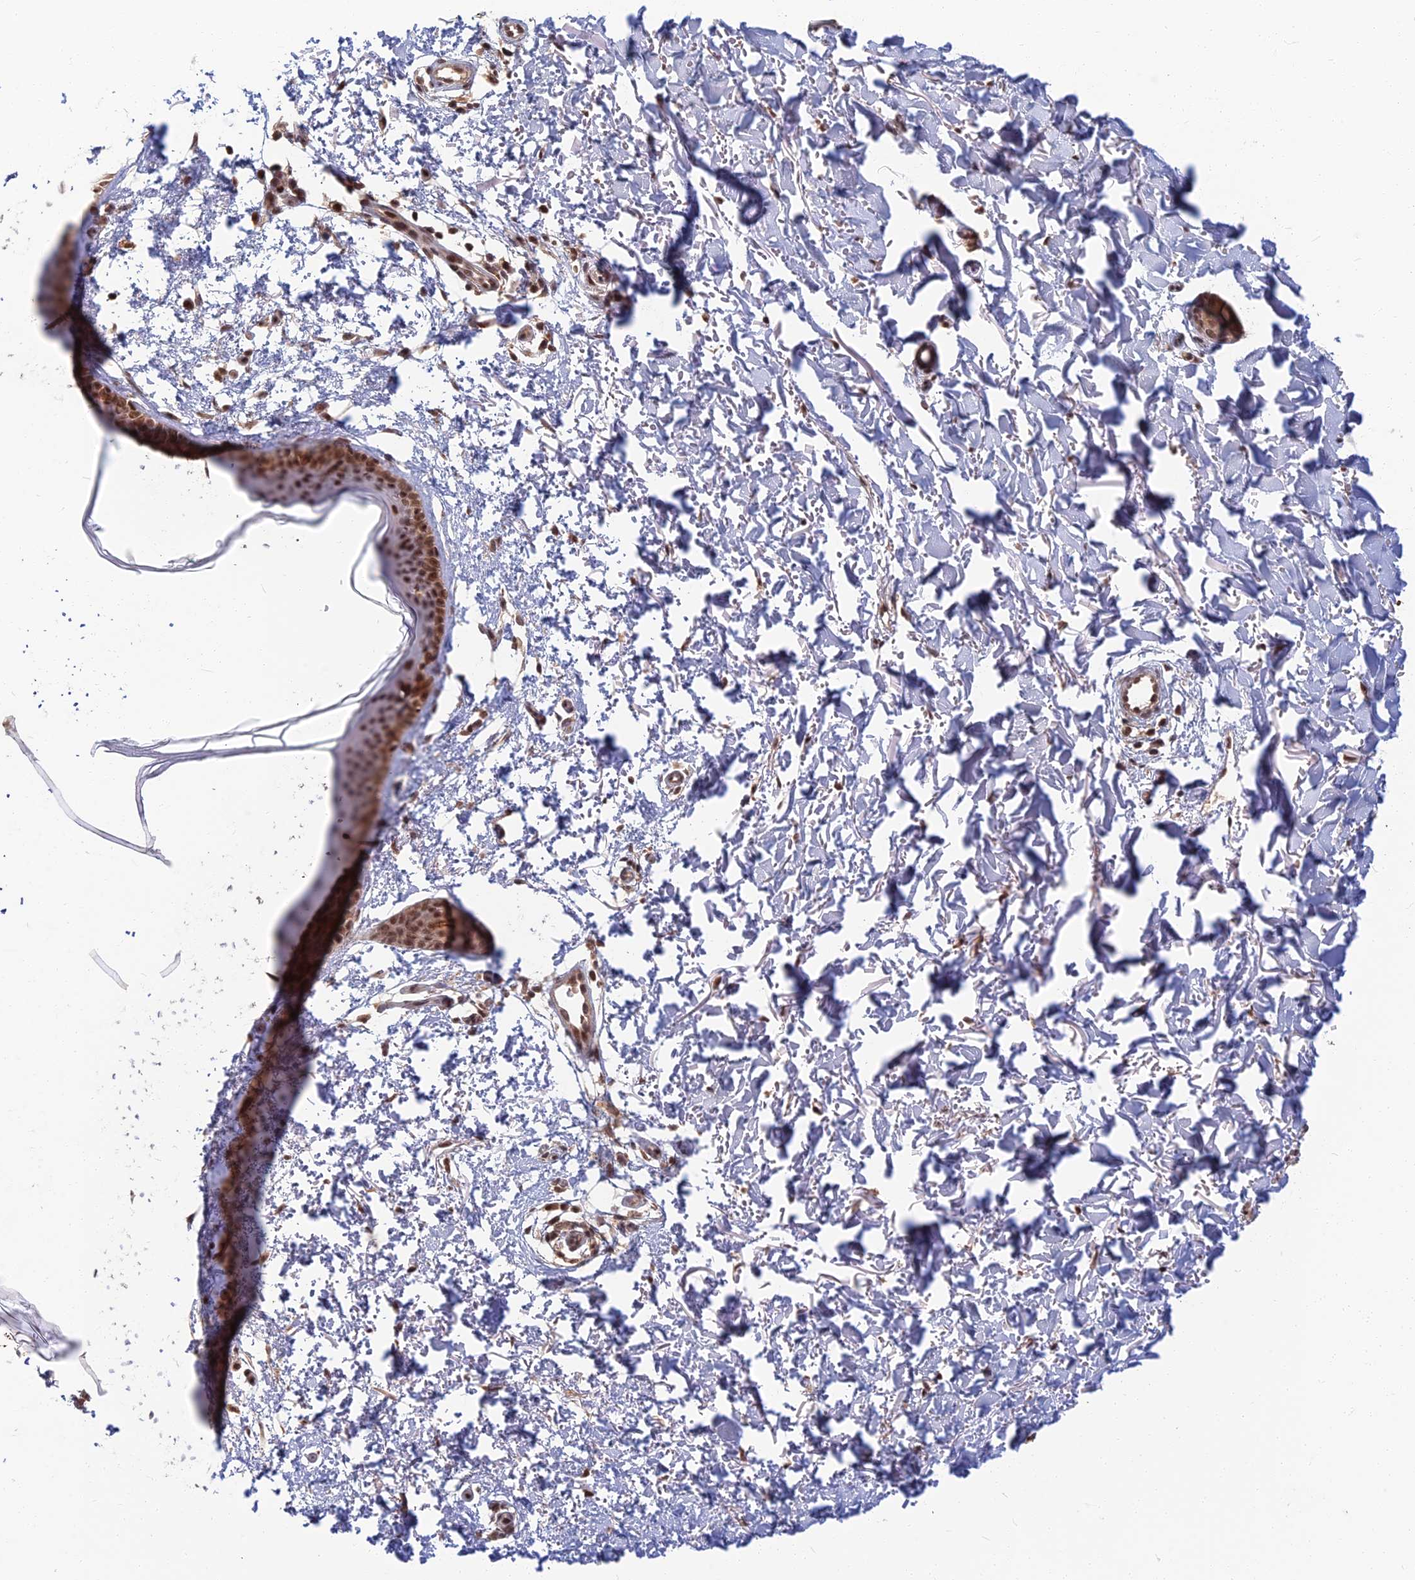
{"staining": {"intensity": "strong", "quantity": ">75%", "location": "nuclear"}, "tissue": "skin", "cell_type": "Fibroblasts", "image_type": "normal", "snomed": [{"axis": "morphology", "description": "Normal tissue, NOS"}, {"axis": "topography", "description": "Skin"}], "caption": "This histopathology image shows unremarkable skin stained with immunohistochemistry to label a protein in brown. The nuclear of fibroblasts show strong positivity for the protein. Nuclei are counter-stained blue.", "gene": "TCEA2", "patient": {"sex": "male", "age": 66}}